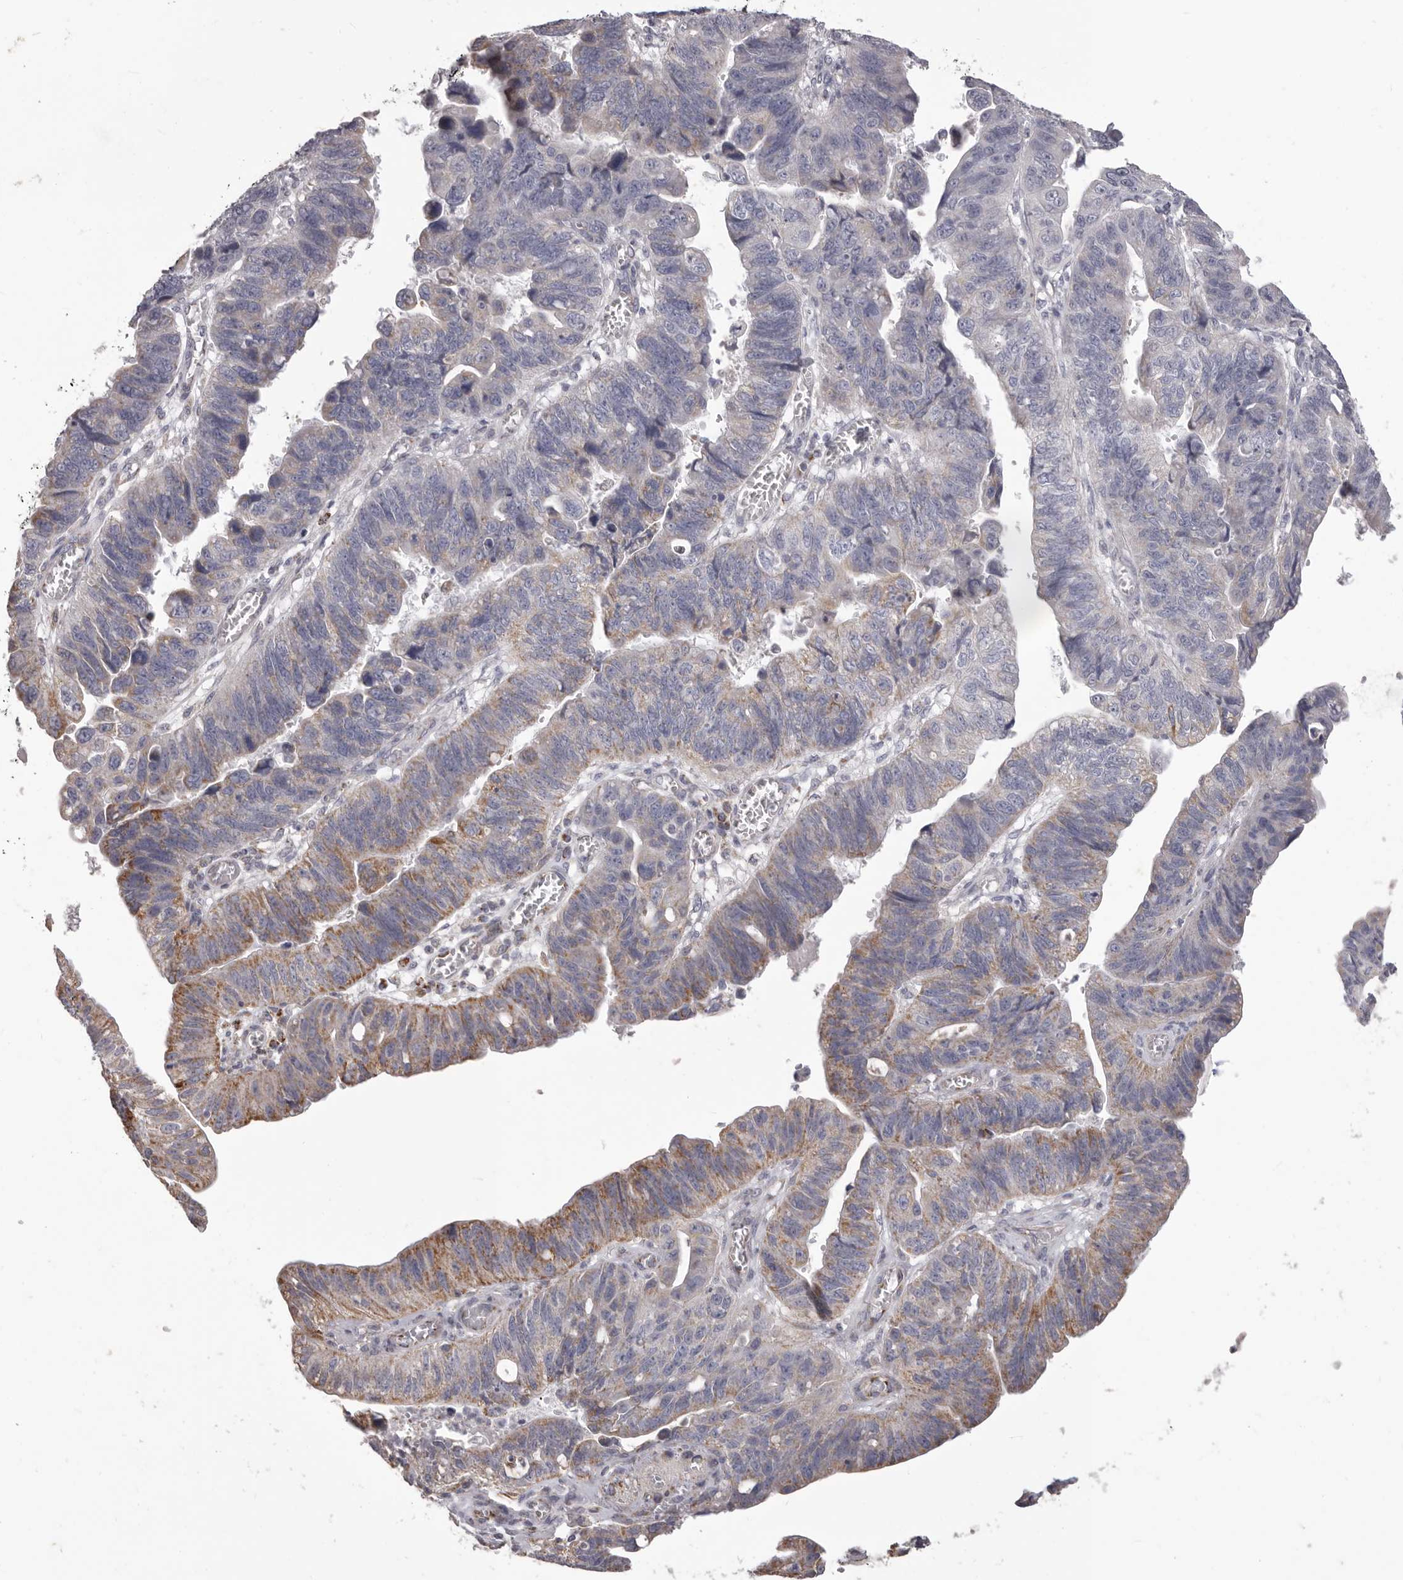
{"staining": {"intensity": "moderate", "quantity": "<25%", "location": "cytoplasmic/membranous"}, "tissue": "stomach cancer", "cell_type": "Tumor cells", "image_type": "cancer", "snomed": [{"axis": "morphology", "description": "Adenocarcinoma, NOS"}, {"axis": "topography", "description": "Stomach"}], "caption": "Tumor cells reveal low levels of moderate cytoplasmic/membranous positivity in about <25% of cells in human stomach cancer (adenocarcinoma). The staining was performed using DAB, with brown indicating positive protein expression. Nuclei are stained blue with hematoxylin.", "gene": "PRMT2", "patient": {"sex": "male", "age": 59}}